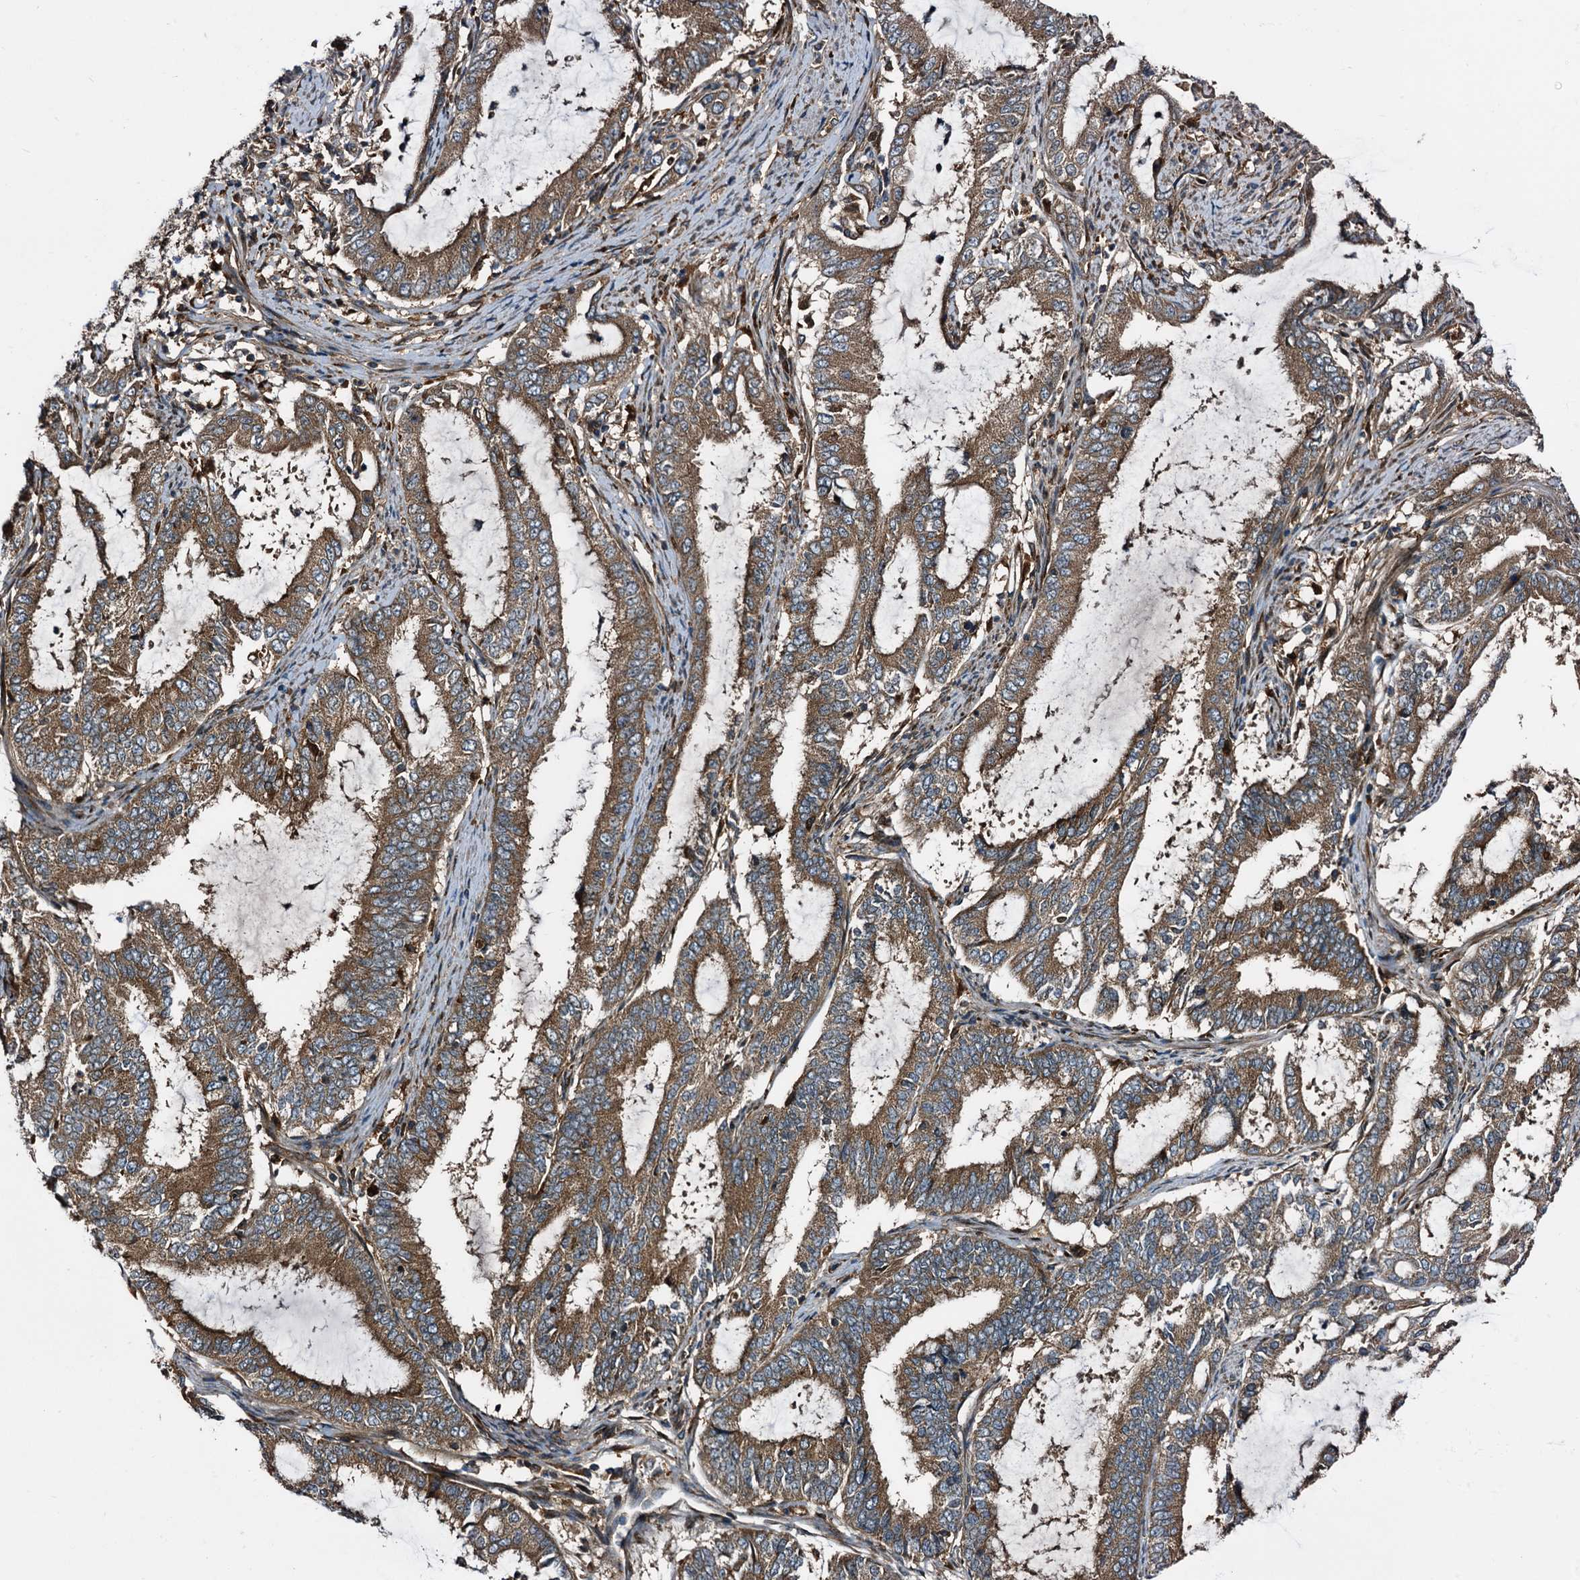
{"staining": {"intensity": "moderate", "quantity": ">75%", "location": "cytoplasmic/membranous"}, "tissue": "endometrial cancer", "cell_type": "Tumor cells", "image_type": "cancer", "snomed": [{"axis": "morphology", "description": "Adenocarcinoma, NOS"}, {"axis": "topography", "description": "Endometrium"}], "caption": "Protein analysis of endometrial adenocarcinoma tissue exhibits moderate cytoplasmic/membranous positivity in about >75% of tumor cells.", "gene": "PEX5", "patient": {"sex": "female", "age": 51}}